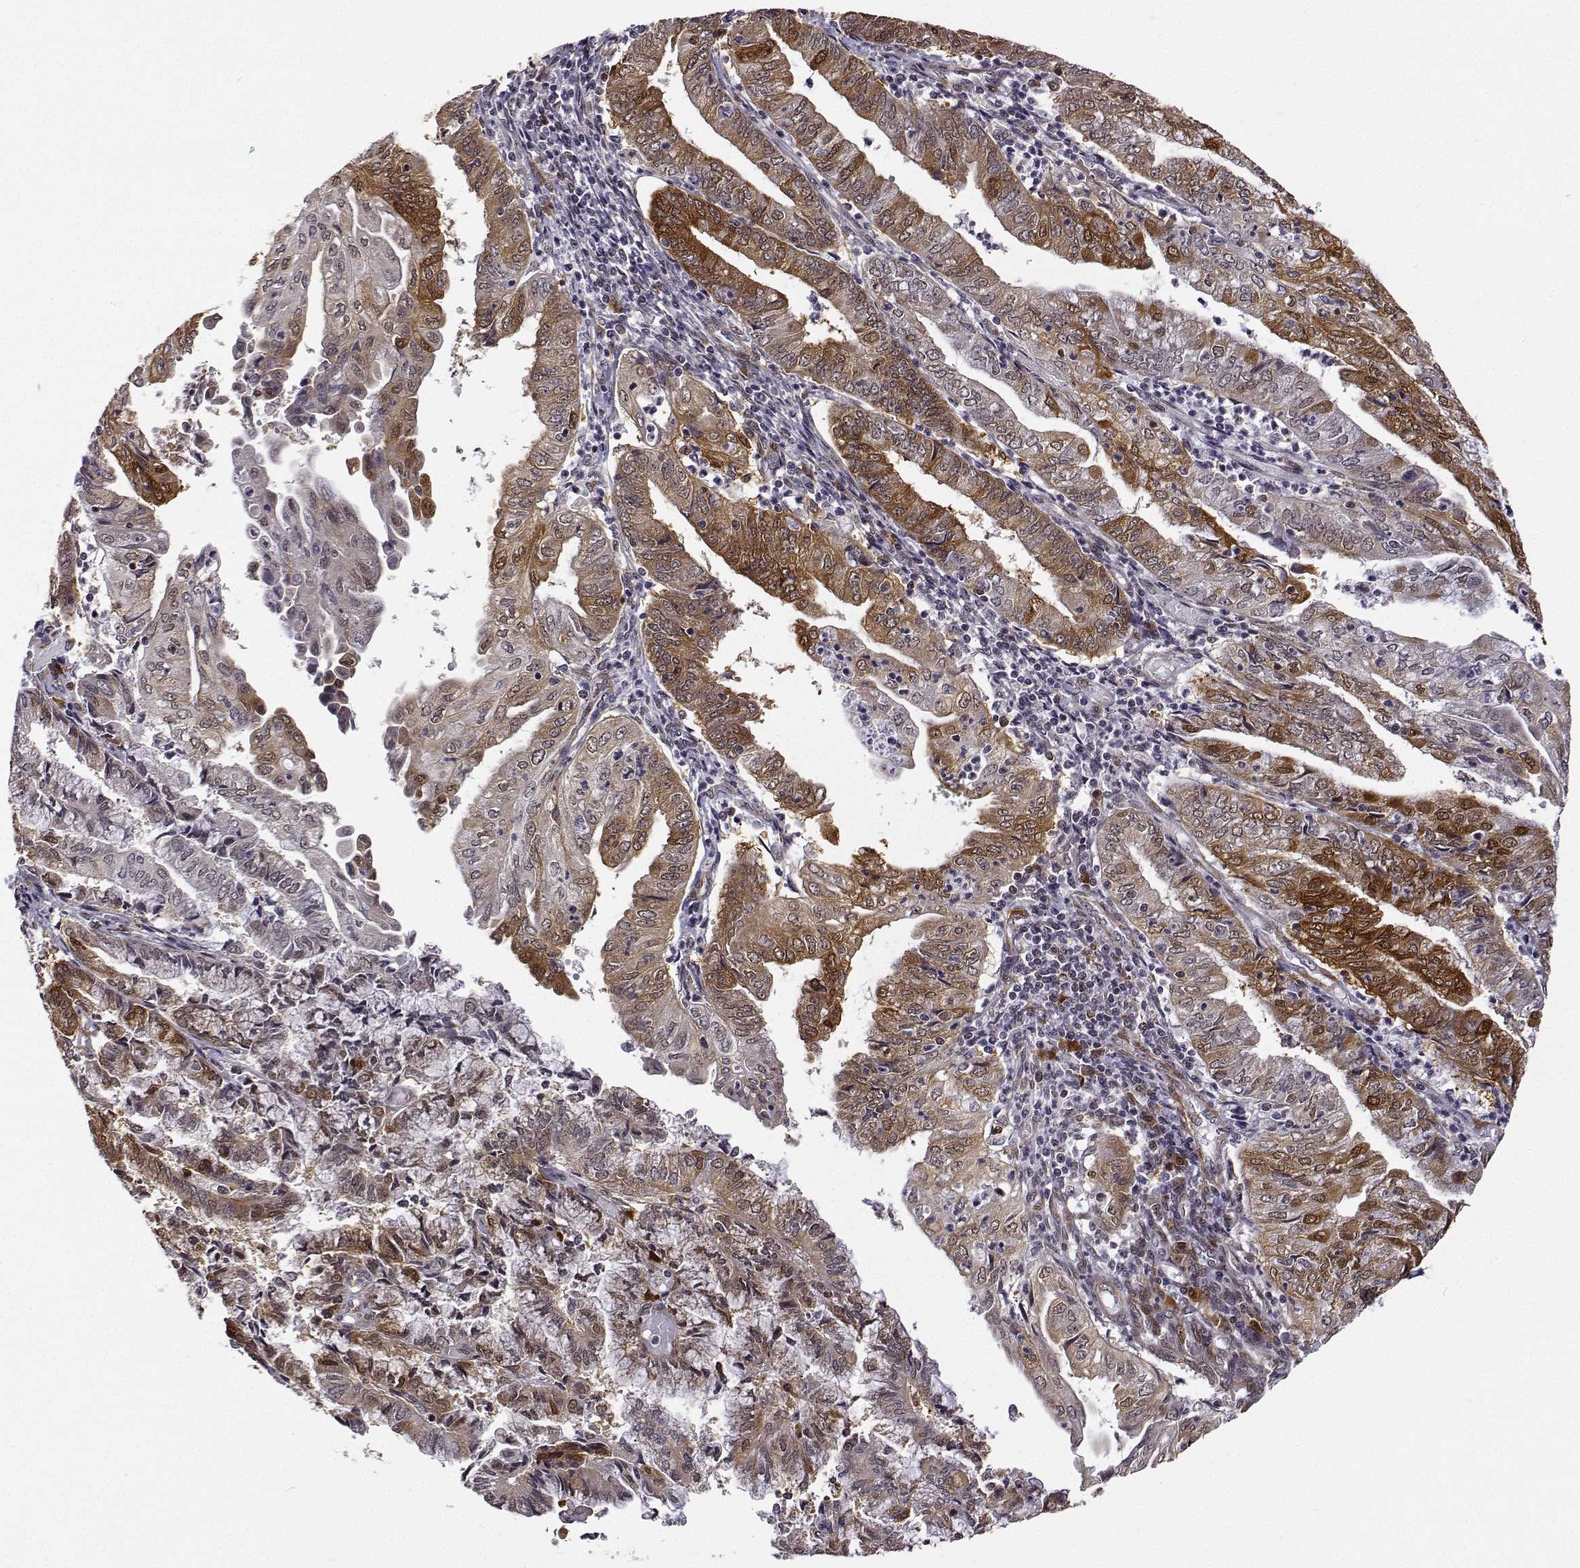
{"staining": {"intensity": "moderate", "quantity": ">75%", "location": "cytoplasmic/membranous"}, "tissue": "endometrial cancer", "cell_type": "Tumor cells", "image_type": "cancer", "snomed": [{"axis": "morphology", "description": "Adenocarcinoma, NOS"}, {"axis": "topography", "description": "Endometrium"}], "caption": "About >75% of tumor cells in endometrial adenocarcinoma display moderate cytoplasmic/membranous protein staining as visualized by brown immunohistochemical staining.", "gene": "PHGDH", "patient": {"sex": "female", "age": 55}}